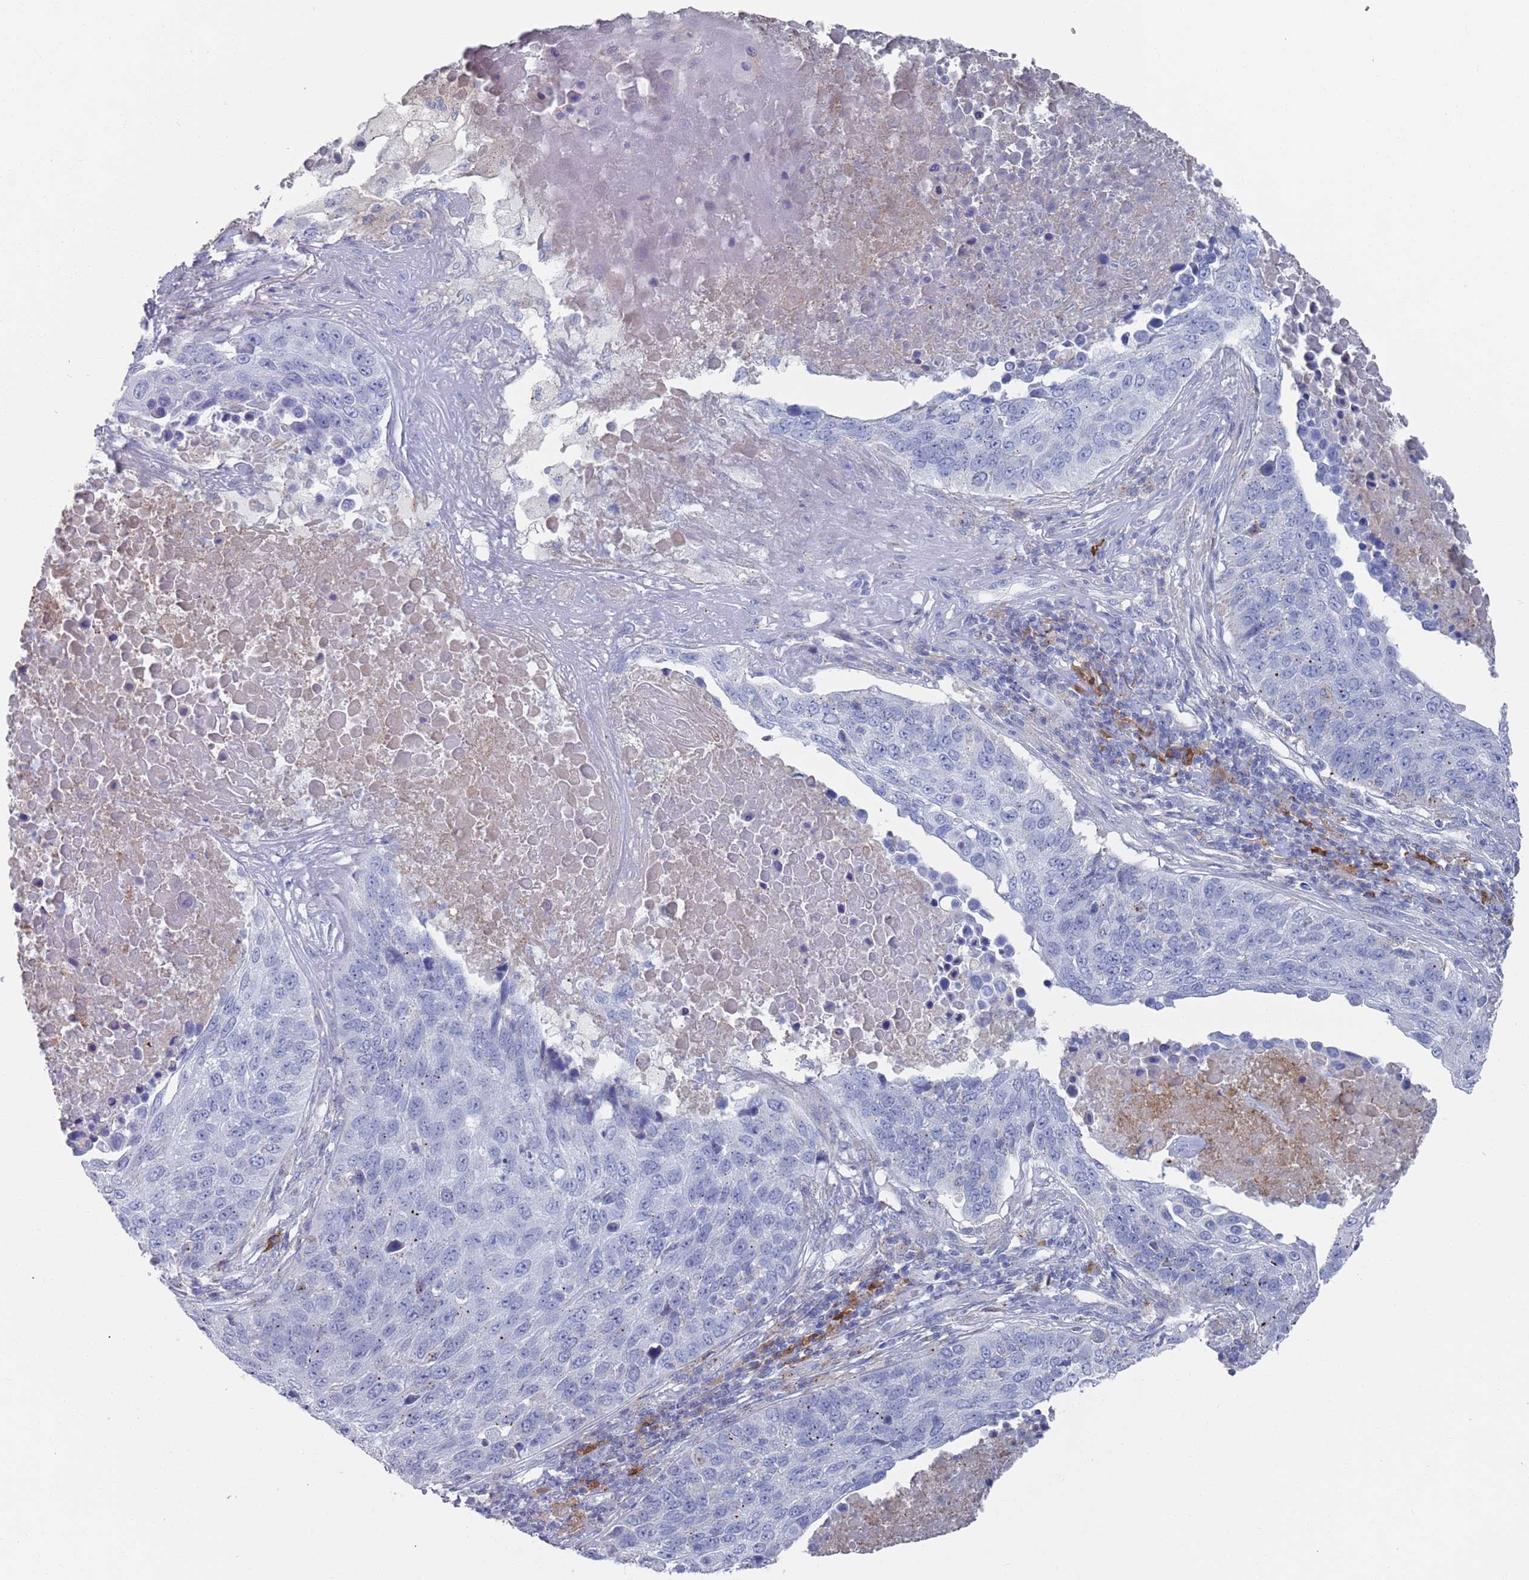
{"staining": {"intensity": "moderate", "quantity": "<25%", "location": "cytoplasmic/membranous"}, "tissue": "lung cancer", "cell_type": "Tumor cells", "image_type": "cancer", "snomed": [{"axis": "morphology", "description": "Normal tissue, NOS"}, {"axis": "morphology", "description": "Squamous cell carcinoma, NOS"}, {"axis": "topography", "description": "Lymph node"}, {"axis": "topography", "description": "Lung"}], "caption": "Approximately <25% of tumor cells in squamous cell carcinoma (lung) demonstrate moderate cytoplasmic/membranous protein staining as visualized by brown immunohistochemical staining.", "gene": "MAT1A", "patient": {"sex": "male", "age": 66}}